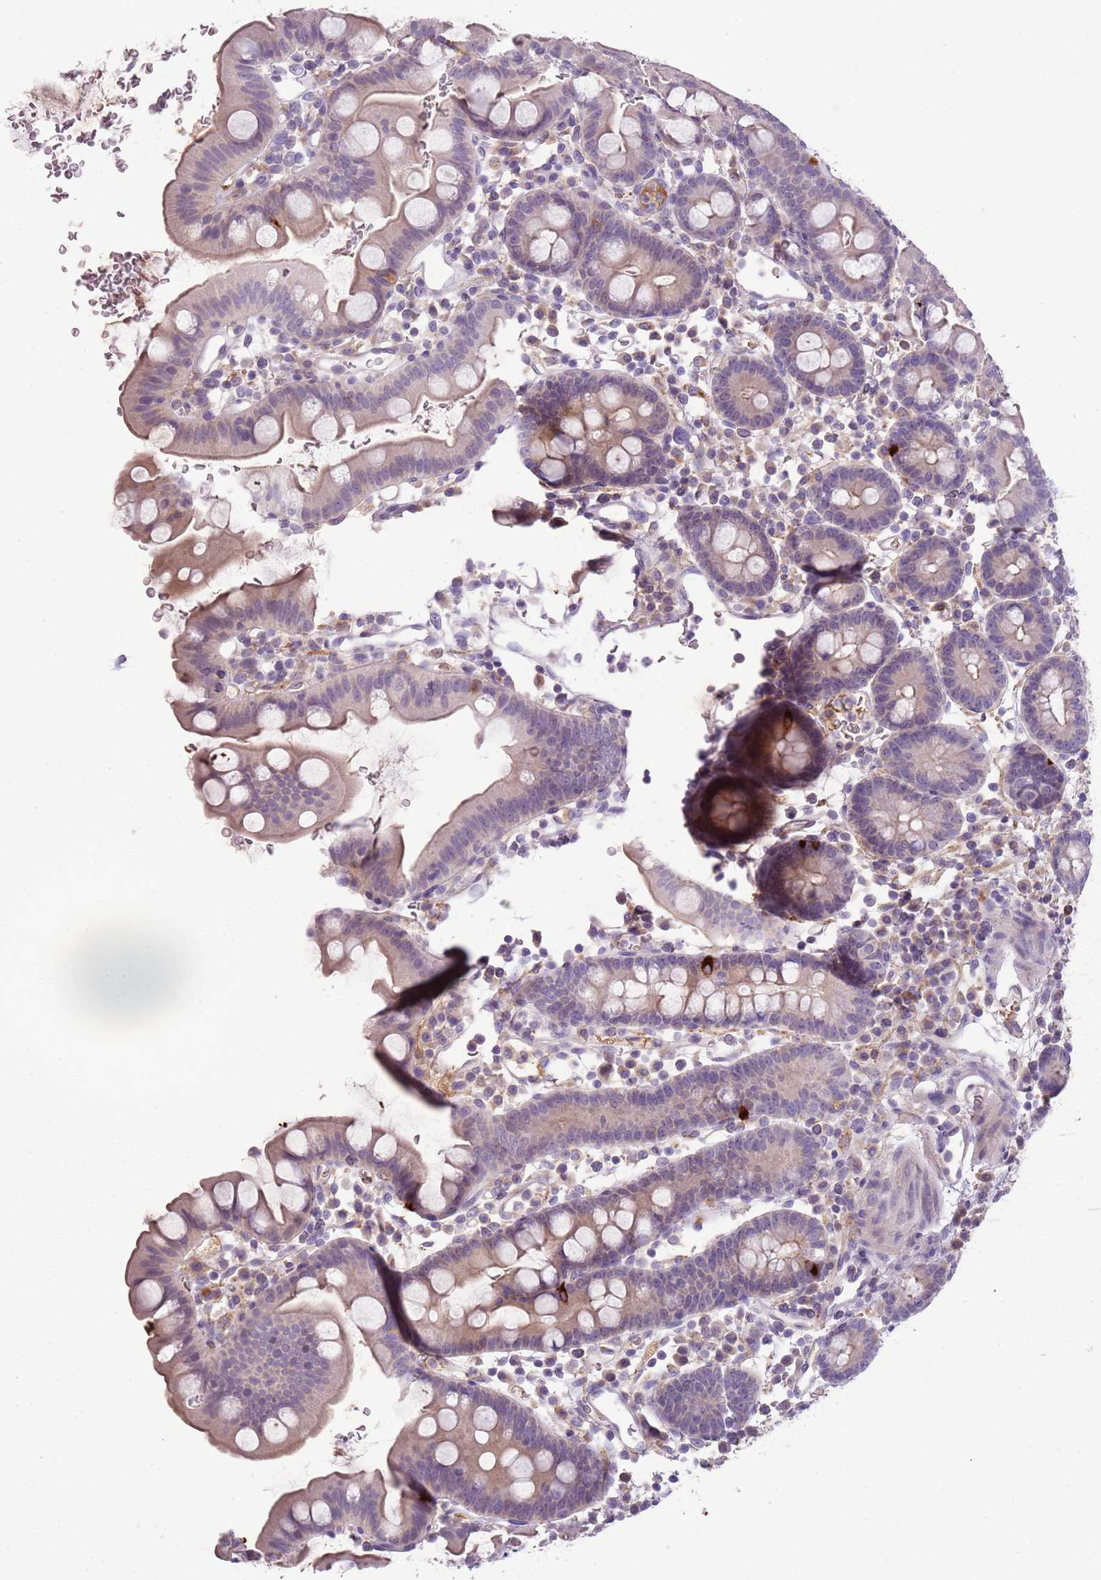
{"staining": {"intensity": "weak", "quantity": "<25%", "location": "cytoplasmic/membranous"}, "tissue": "small intestine", "cell_type": "Glandular cells", "image_type": "normal", "snomed": [{"axis": "morphology", "description": "Normal tissue, NOS"}, {"axis": "topography", "description": "Stomach, upper"}, {"axis": "topography", "description": "Stomach, lower"}, {"axis": "topography", "description": "Small intestine"}], "caption": "Immunohistochemistry micrograph of benign small intestine: small intestine stained with DAB (3,3'-diaminobenzidine) shows no significant protein expression in glandular cells. (Stains: DAB (3,3'-diaminobenzidine) immunohistochemistry (IHC) with hematoxylin counter stain, Microscopy: brightfield microscopy at high magnification).", "gene": "SCAMP5", "patient": {"sex": "male", "age": 68}}